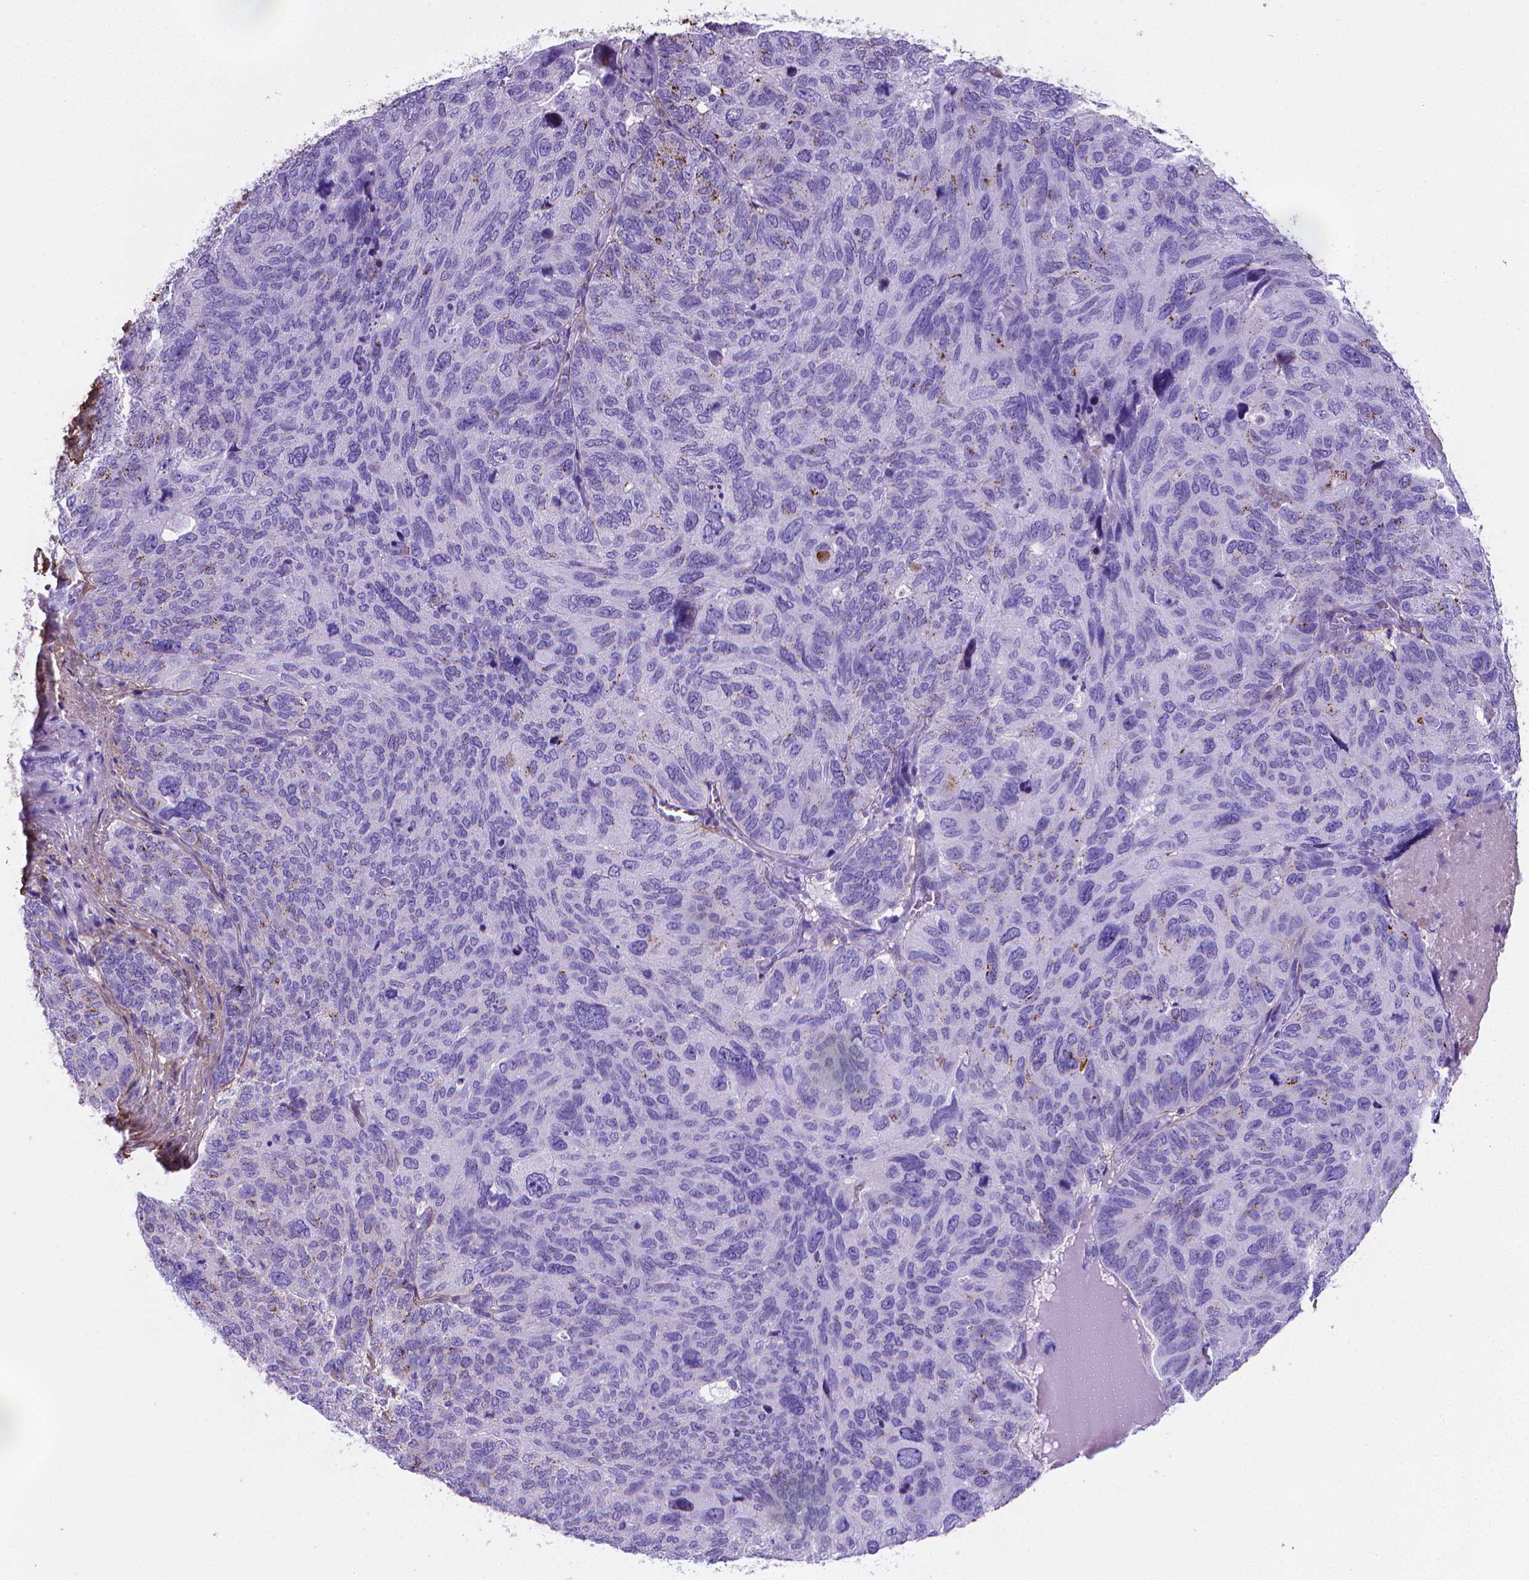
{"staining": {"intensity": "negative", "quantity": "none", "location": "none"}, "tissue": "ovarian cancer", "cell_type": "Tumor cells", "image_type": "cancer", "snomed": [{"axis": "morphology", "description": "Carcinoma, endometroid"}, {"axis": "topography", "description": "Ovary"}], "caption": "This is an IHC micrograph of ovarian cancer (endometroid carcinoma). There is no expression in tumor cells.", "gene": "MFAP2", "patient": {"sex": "female", "age": 58}}